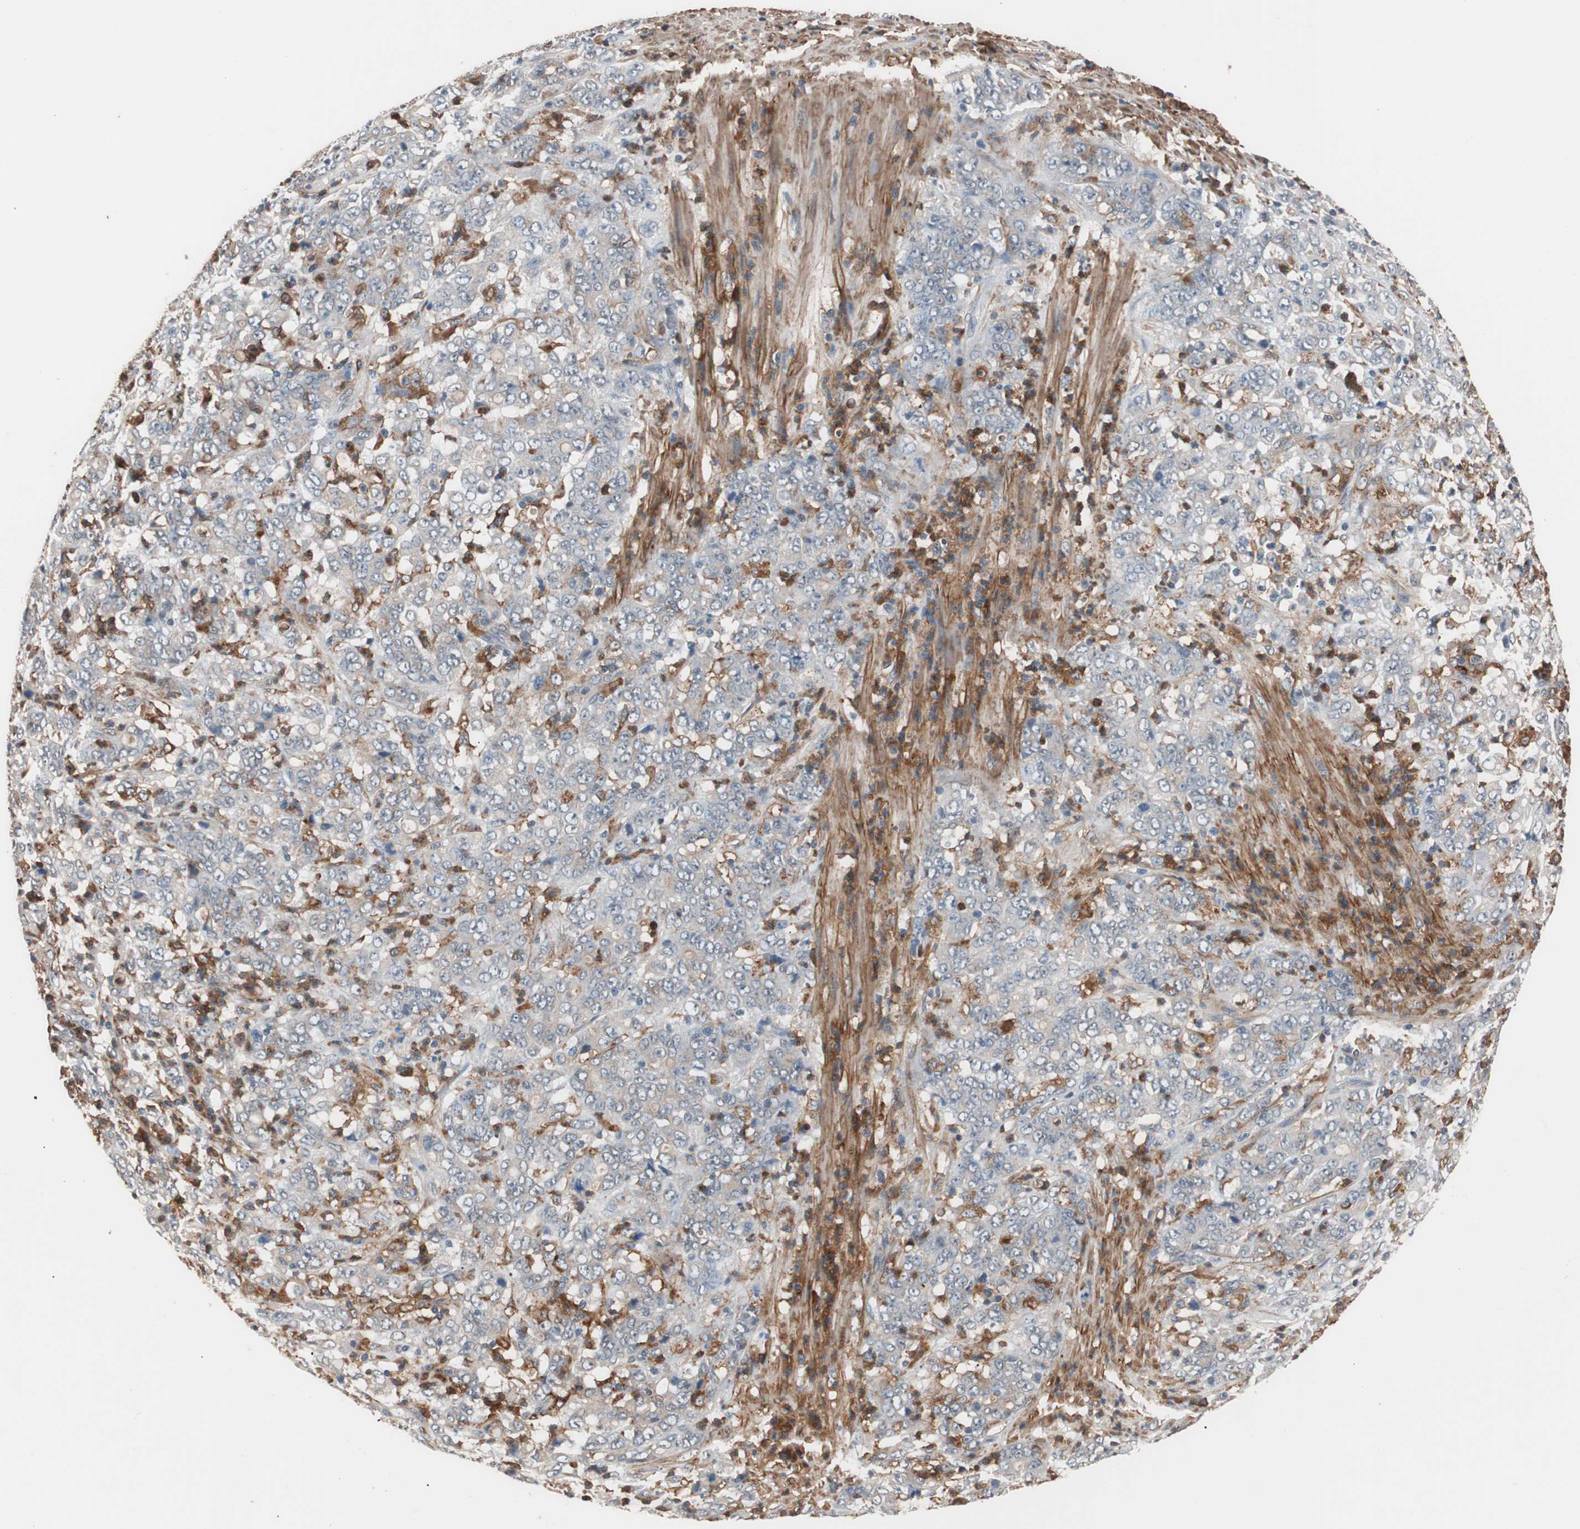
{"staining": {"intensity": "weak", "quantity": "<25%", "location": "cytoplasmic/membranous"}, "tissue": "stomach cancer", "cell_type": "Tumor cells", "image_type": "cancer", "snomed": [{"axis": "morphology", "description": "Adenocarcinoma, NOS"}, {"axis": "topography", "description": "Stomach, lower"}], "caption": "There is no significant staining in tumor cells of adenocarcinoma (stomach). (Stains: DAB immunohistochemistry with hematoxylin counter stain, Microscopy: brightfield microscopy at high magnification).", "gene": "LITAF", "patient": {"sex": "female", "age": 71}}